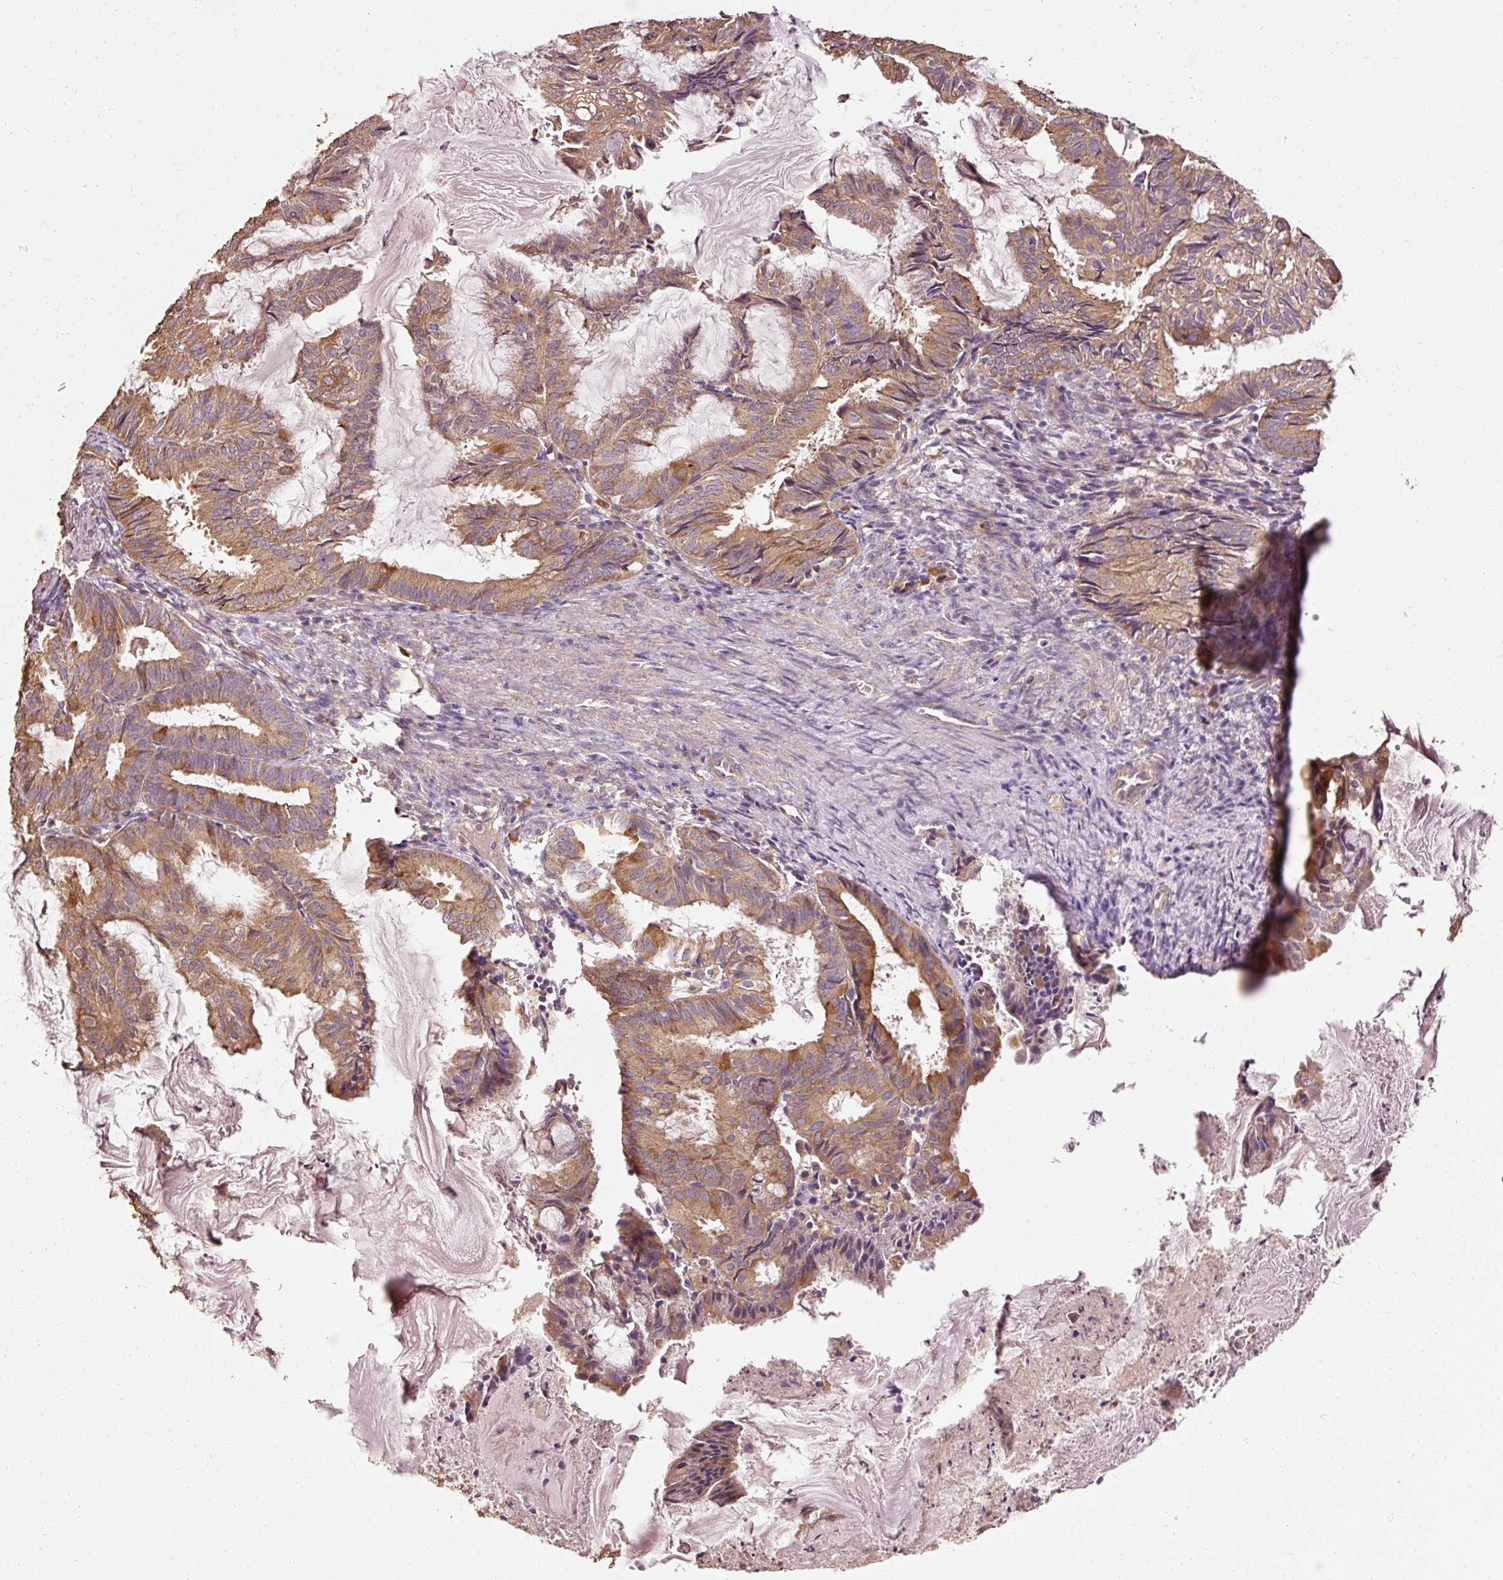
{"staining": {"intensity": "moderate", "quantity": ">75%", "location": "cytoplasmic/membranous"}, "tissue": "endometrial cancer", "cell_type": "Tumor cells", "image_type": "cancer", "snomed": [{"axis": "morphology", "description": "Adenocarcinoma, NOS"}, {"axis": "topography", "description": "Endometrium"}], "caption": "Human endometrial cancer stained with a protein marker reveals moderate staining in tumor cells.", "gene": "EFHC1", "patient": {"sex": "female", "age": 86}}